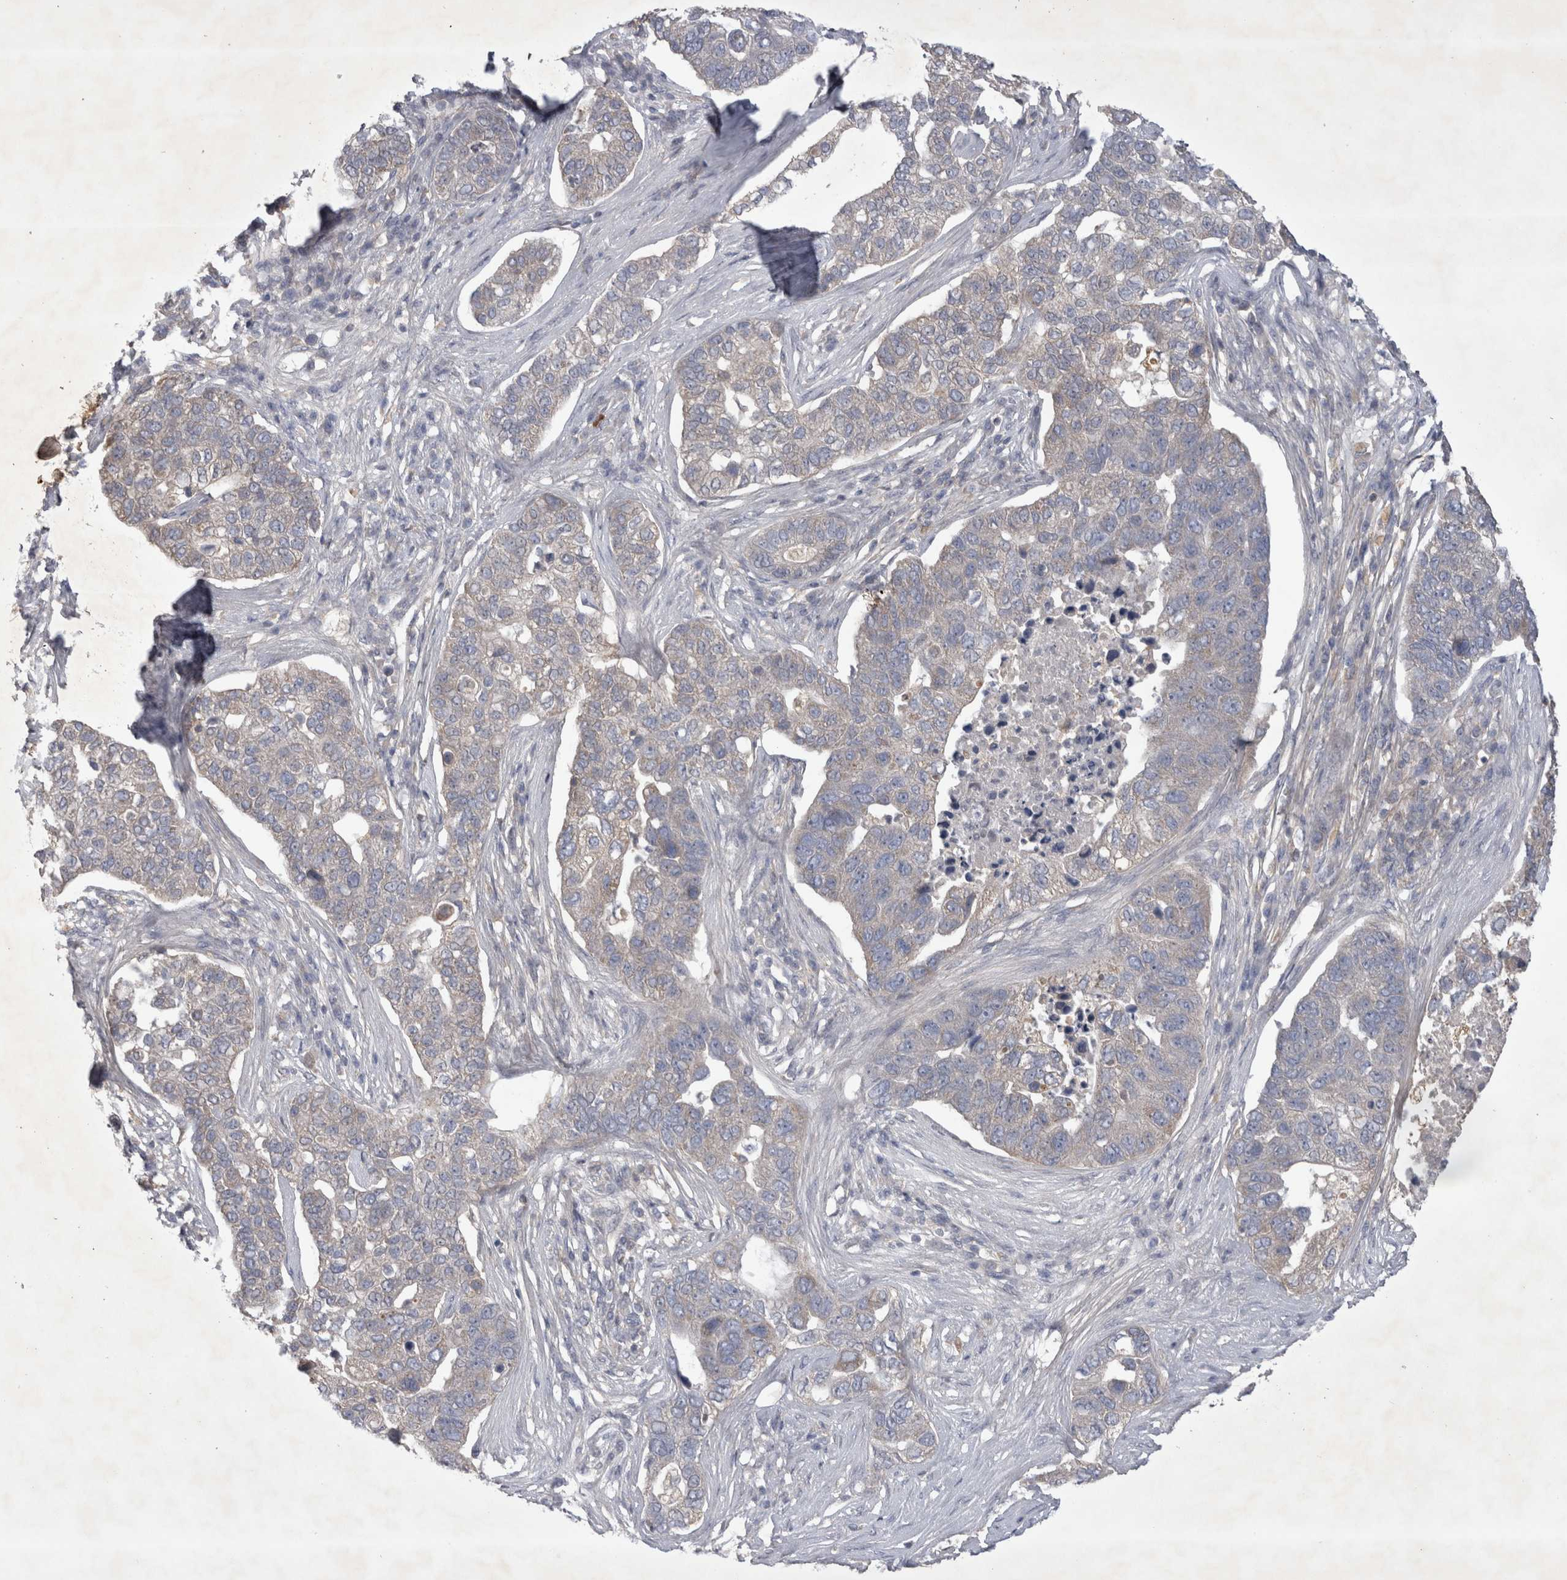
{"staining": {"intensity": "negative", "quantity": "none", "location": "none"}, "tissue": "pancreatic cancer", "cell_type": "Tumor cells", "image_type": "cancer", "snomed": [{"axis": "morphology", "description": "Adenocarcinoma, NOS"}, {"axis": "topography", "description": "Pancreas"}], "caption": "Immunohistochemistry (IHC) of pancreatic adenocarcinoma shows no positivity in tumor cells. (DAB immunohistochemistry with hematoxylin counter stain).", "gene": "SRD5A3", "patient": {"sex": "female", "age": 61}}